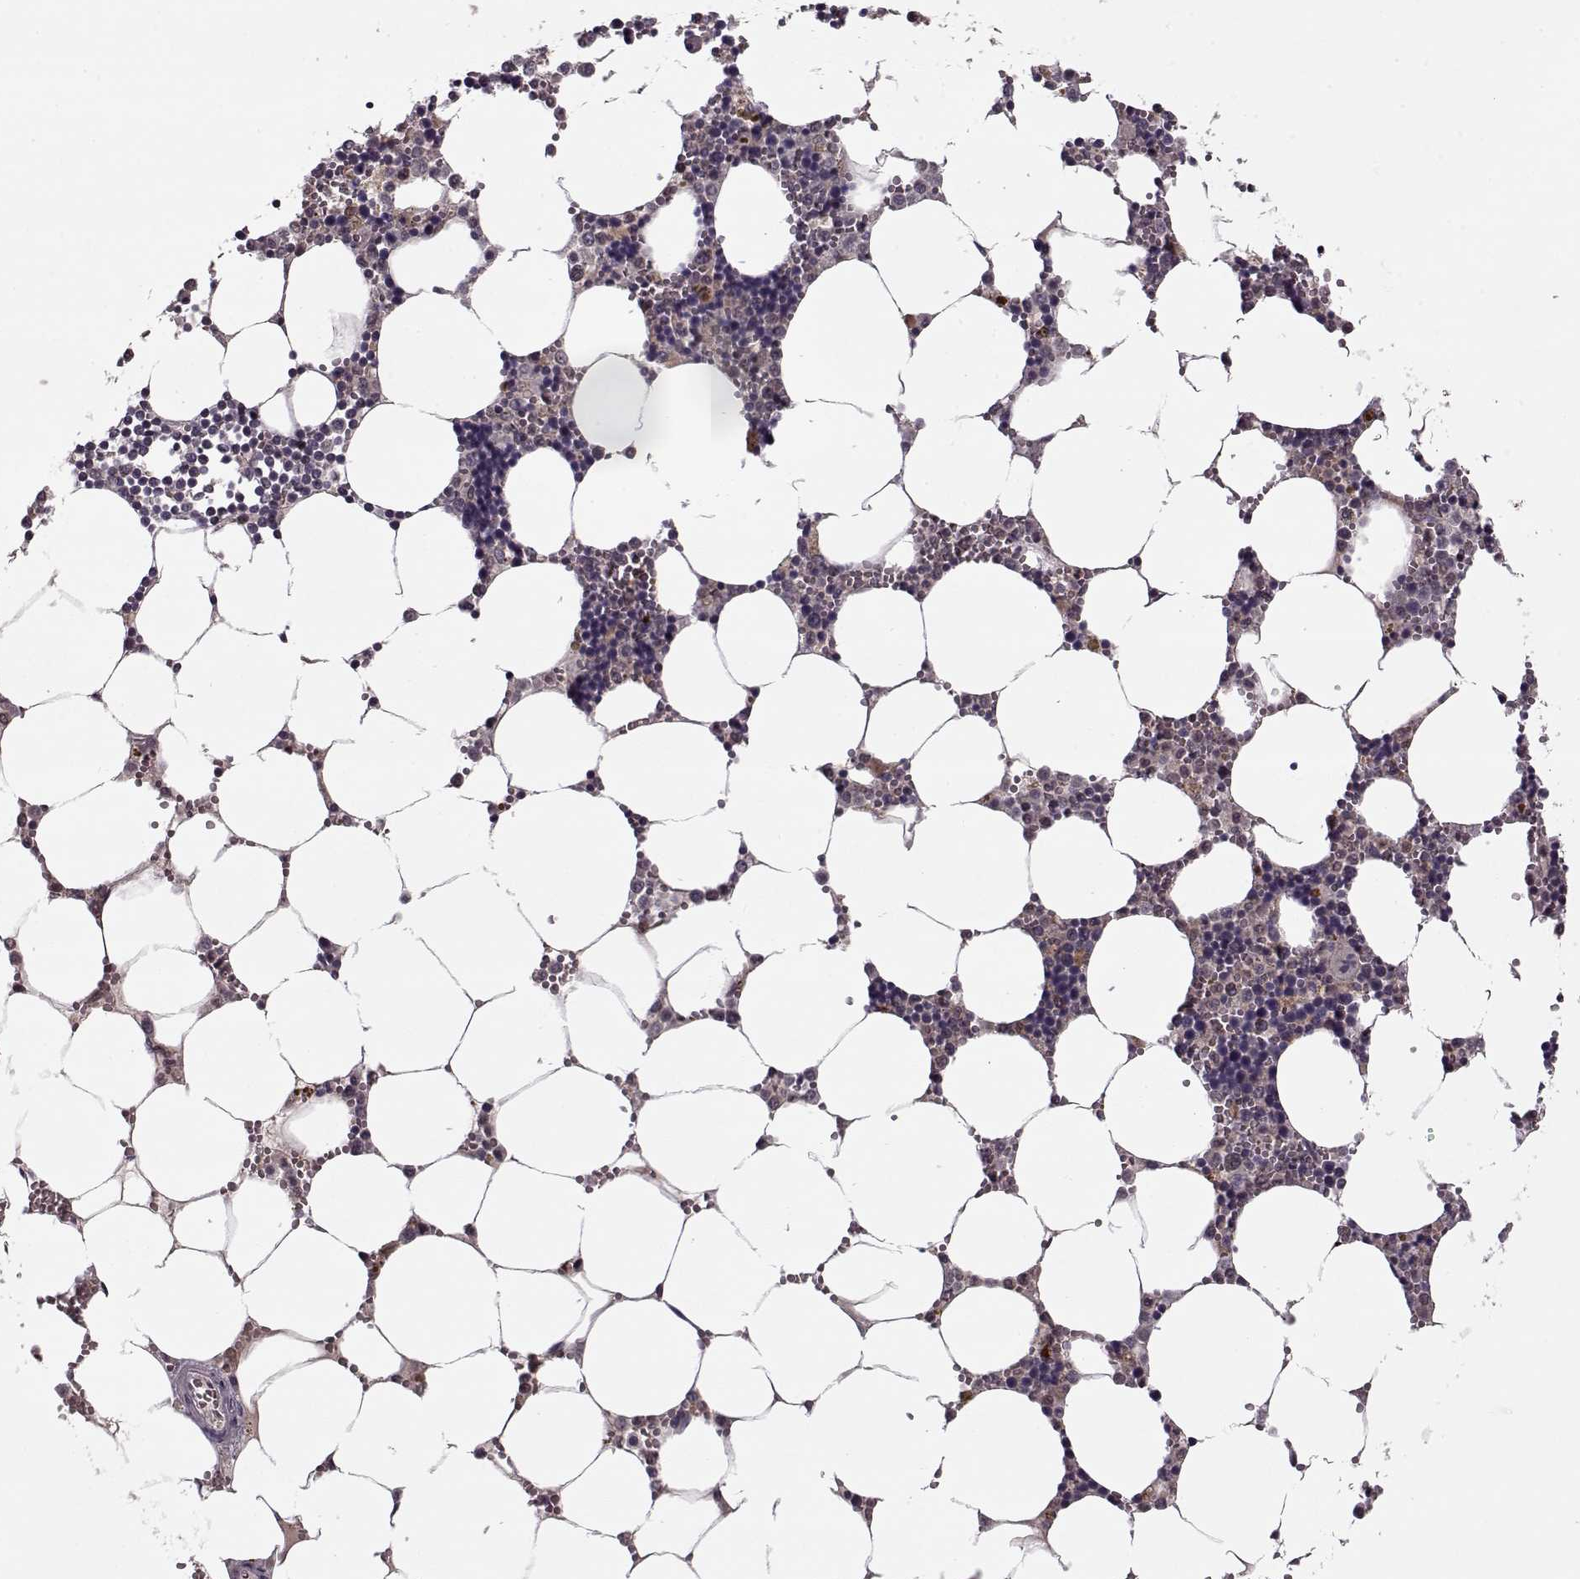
{"staining": {"intensity": "moderate", "quantity": "<25%", "location": "cytoplasmic/membranous"}, "tissue": "bone marrow", "cell_type": "Hematopoietic cells", "image_type": "normal", "snomed": [{"axis": "morphology", "description": "Normal tissue, NOS"}, {"axis": "topography", "description": "Bone marrow"}], "caption": "Immunohistochemistry (IHC) histopathology image of unremarkable human bone marrow stained for a protein (brown), which exhibits low levels of moderate cytoplasmic/membranous expression in approximately <25% of hematopoietic cells.", "gene": "DENND4B", "patient": {"sex": "male", "age": 54}}